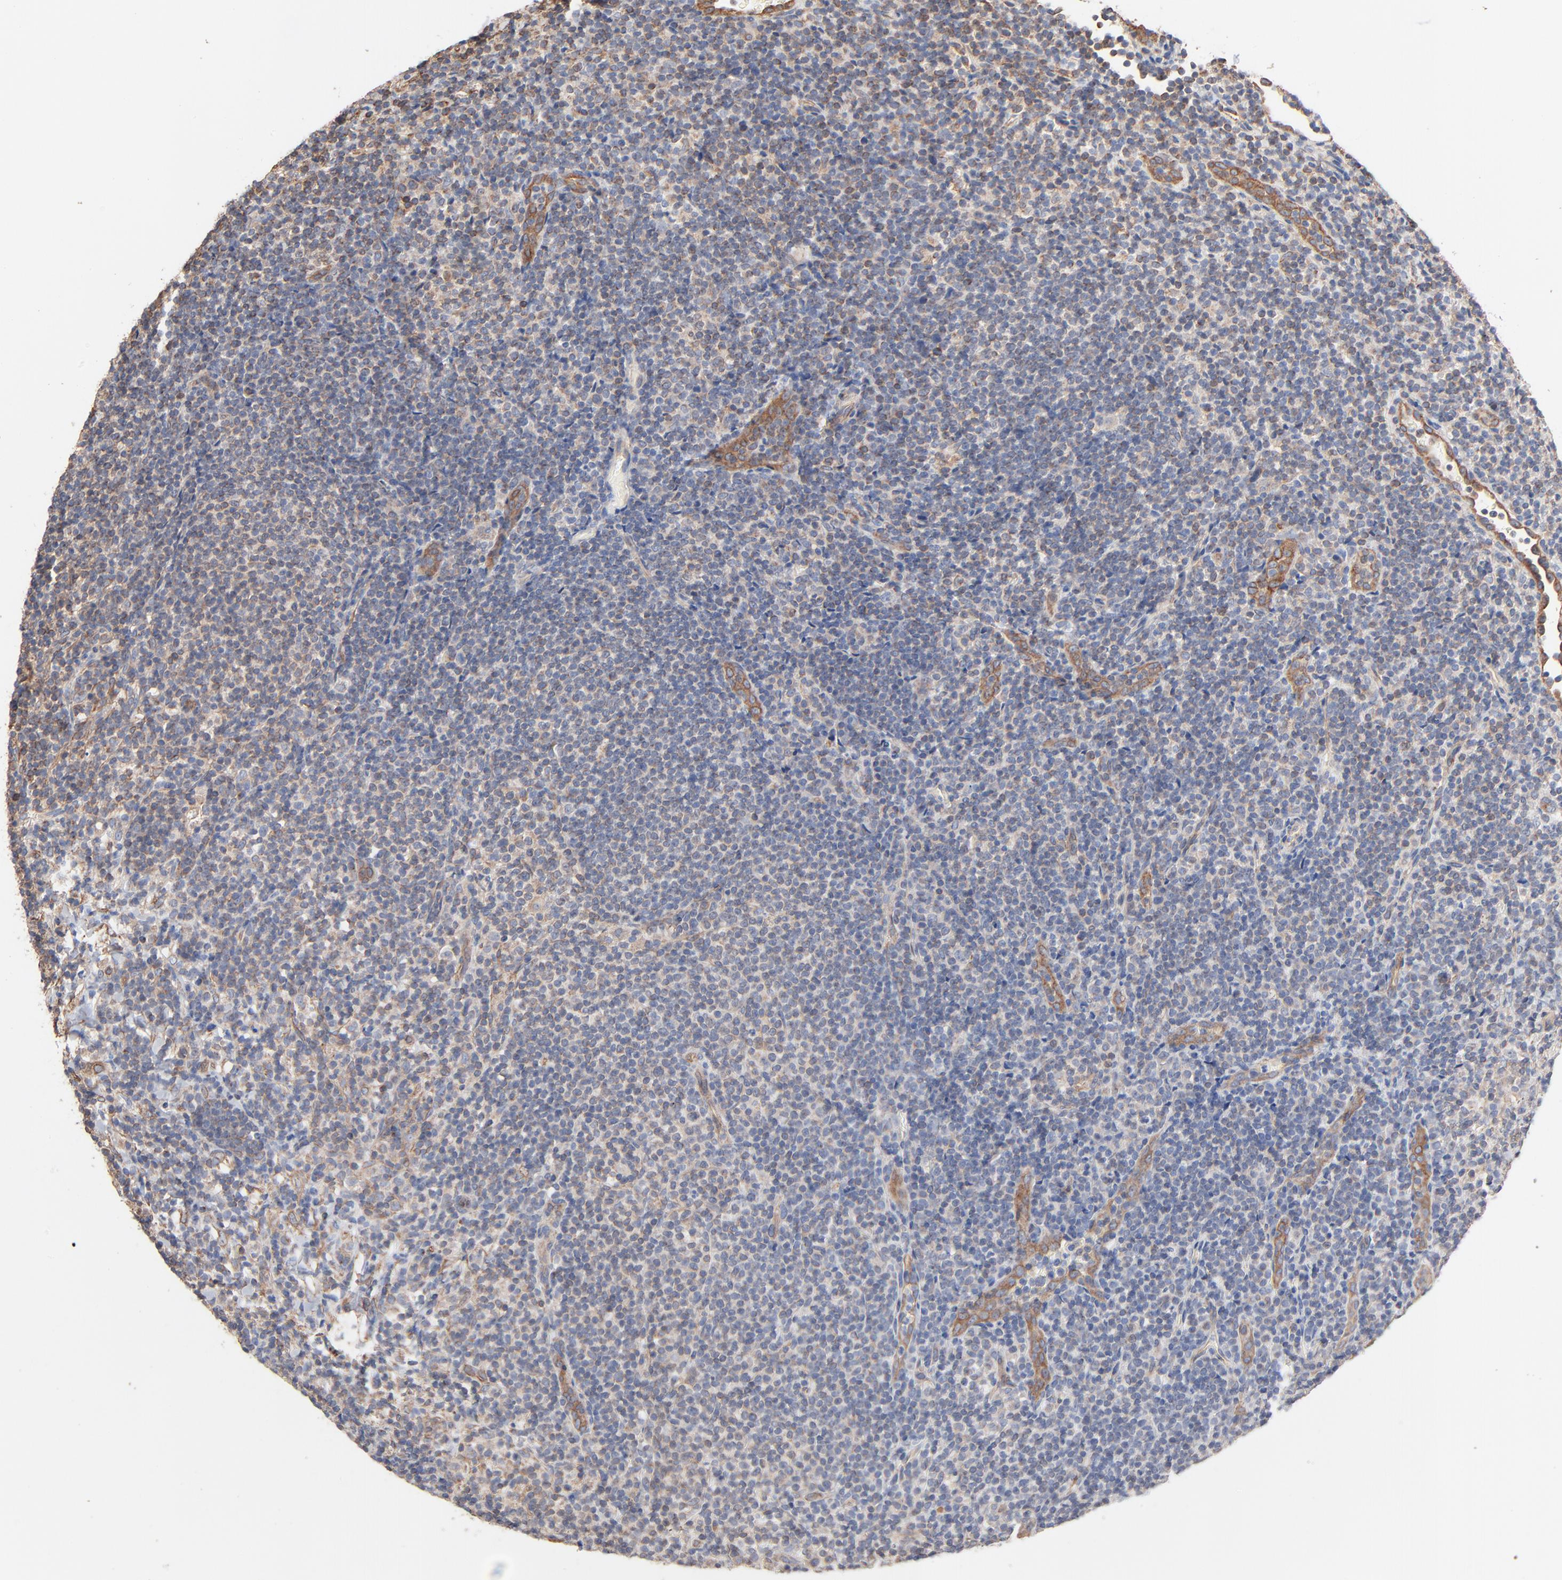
{"staining": {"intensity": "negative", "quantity": "none", "location": "none"}, "tissue": "lymphoma", "cell_type": "Tumor cells", "image_type": "cancer", "snomed": [{"axis": "morphology", "description": "Malignant lymphoma, non-Hodgkin's type, Low grade"}, {"axis": "topography", "description": "Lymph node"}], "caption": "This is an IHC histopathology image of human lymphoma. There is no staining in tumor cells.", "gene": "ABCD4", "patient": {"sex": "female", "age": 76}}